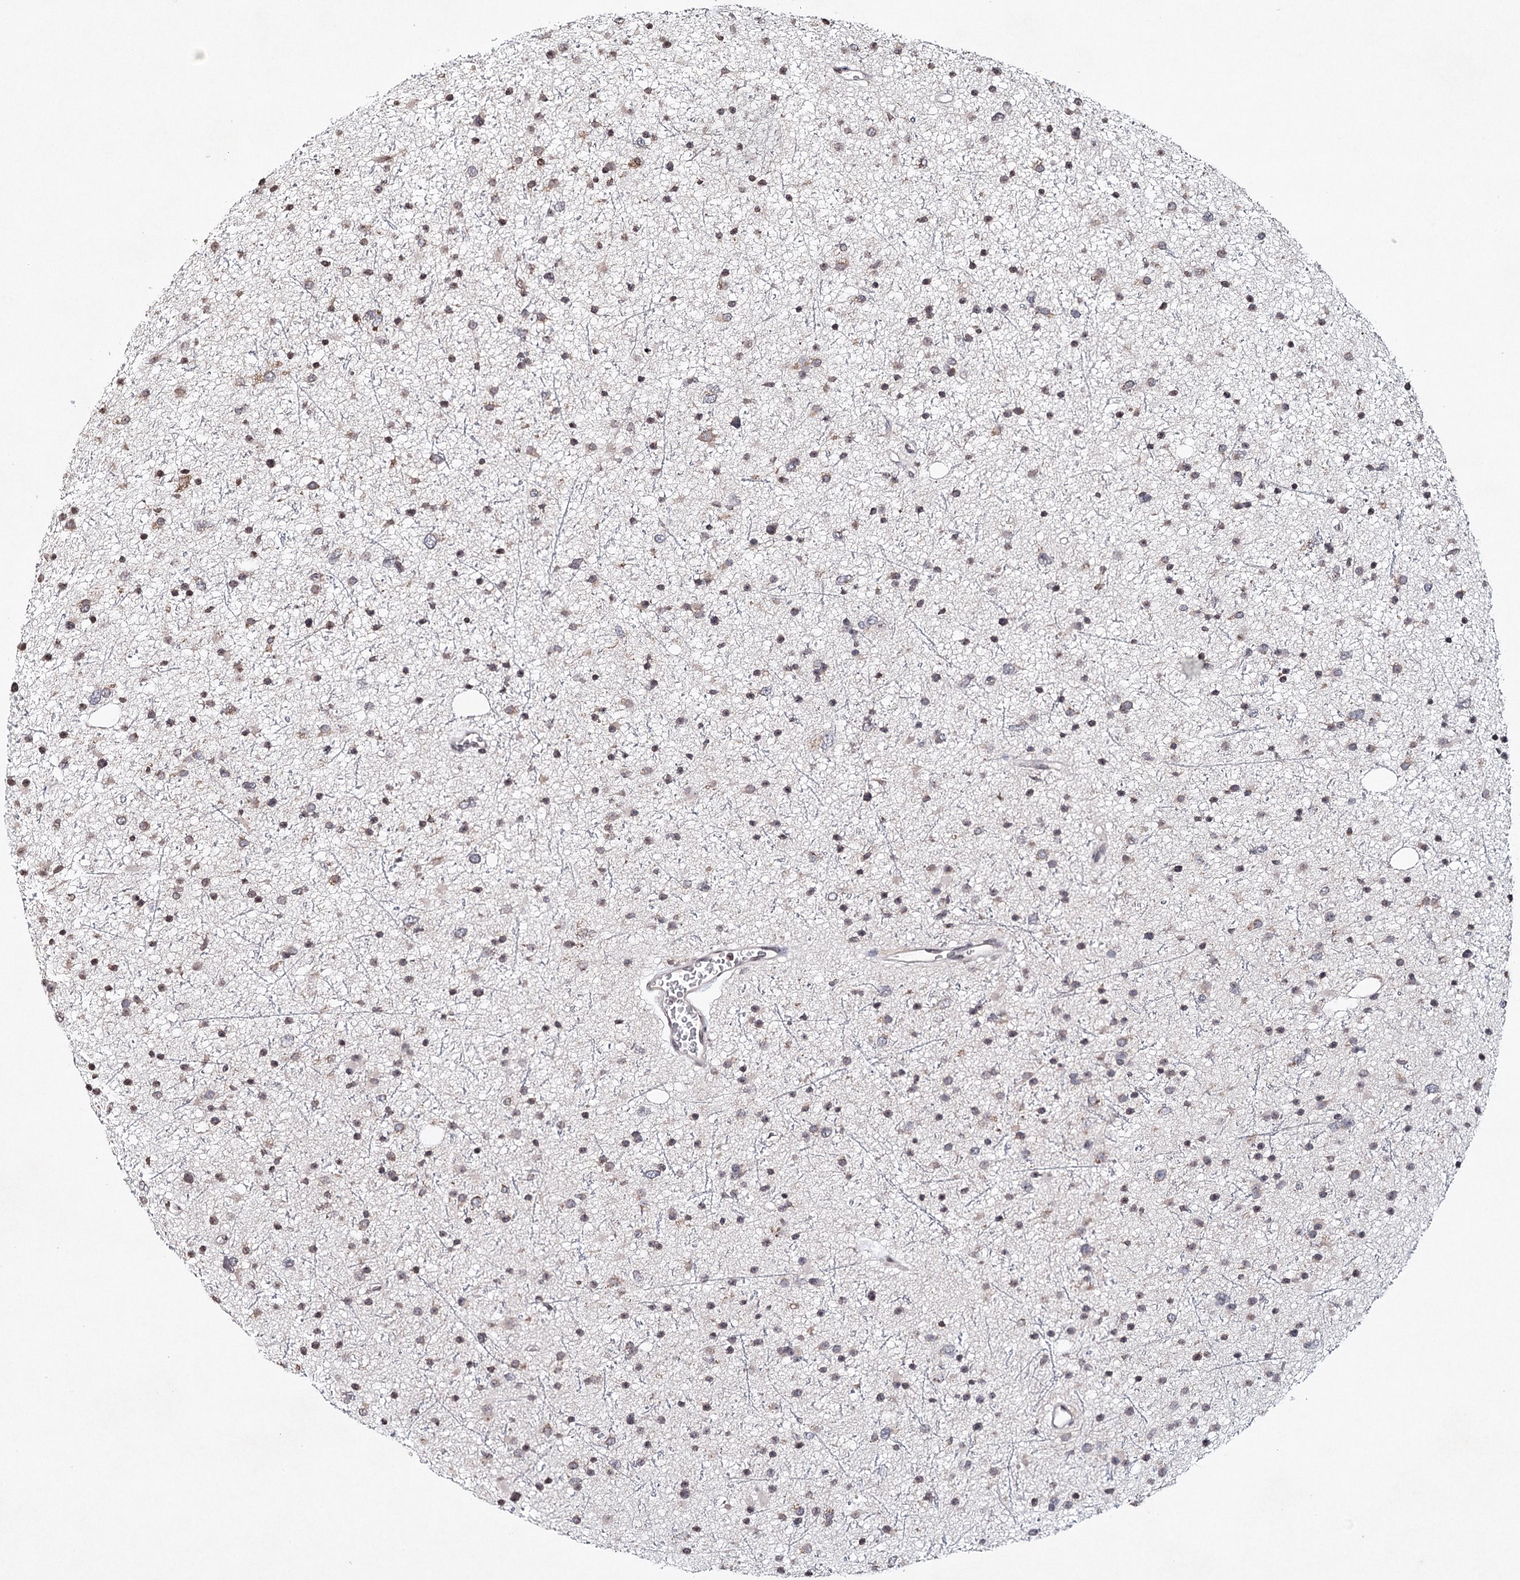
{"staining": {"intensity": "weak", "quantity": "25%-75%", "location": "cytoplasmic/membranous"}, "tissue": "glioma", "cell_type": "Tumor cells", "image_type": "cancer", "snomed": [{"axis": "morphology", "description": "Glioma, malignant, Low grade"}, {"axis": "topography", "description": "Cerebral cortex"}], "caption": "Human malignant glioma (low-grade) stained with a protein marker displays weak staining in tumor cells.", "gene": "ICOS", "patient": {"sex": "female", "age": 39}}